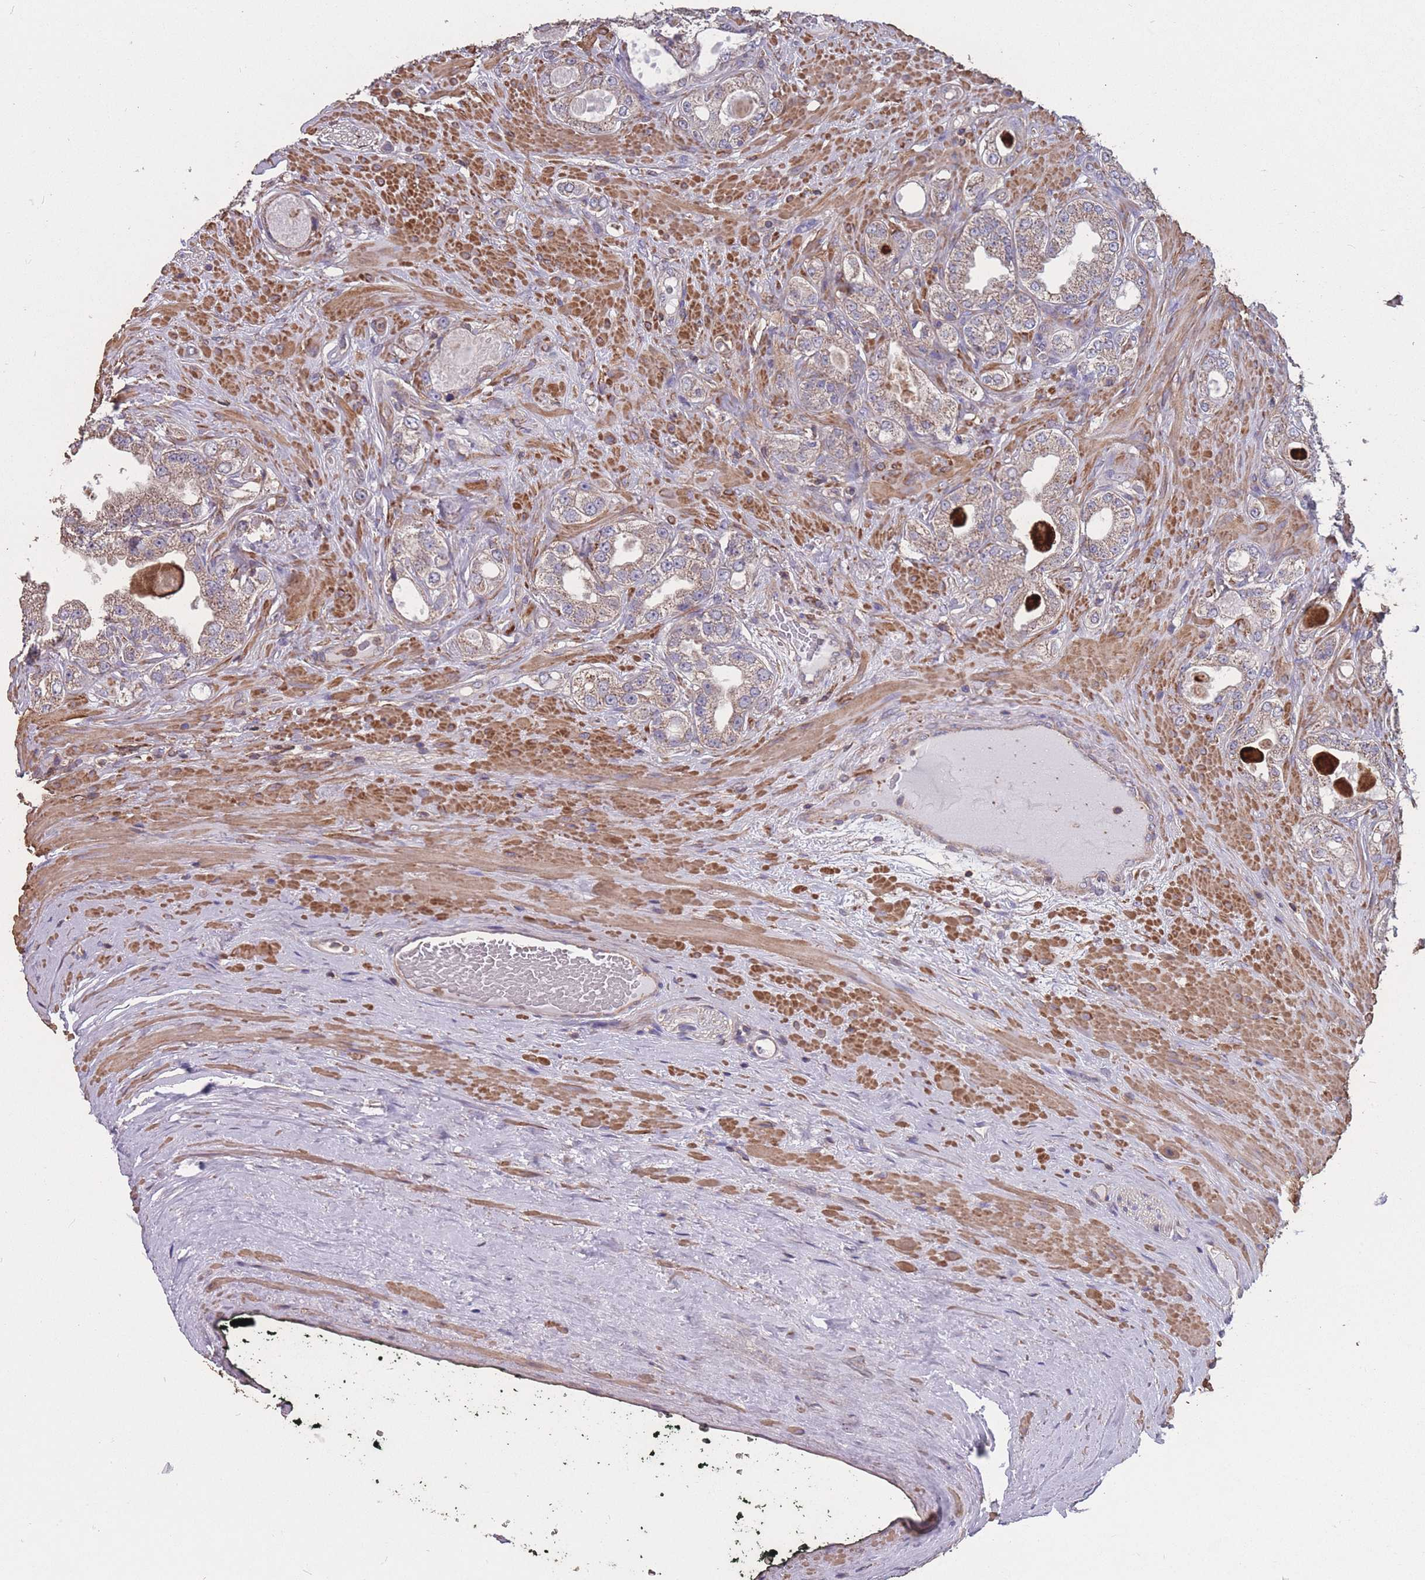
{"staining": {"intensity": "weak", "quantity": ">75%", "location": "cytoplasmic/membranous"}, "tissue": "prostate cancer", "cell_type": "Tumor cells", "image_type": "cancer", "snomed": [{"axis": "morphology", "description": "Adenocarcinoma, Low grade"}, {"axis": "topography", "description": "Prostate"}], "caption": "Protein expression analysis of prostate cancer (low-grade adenocarcinoma) exhibits weak cytoplasmic/membranous staining in approximately >75% of tumor cells.", "gene": "NUDT21", "patient": {"sex": "male", "age": 63}}